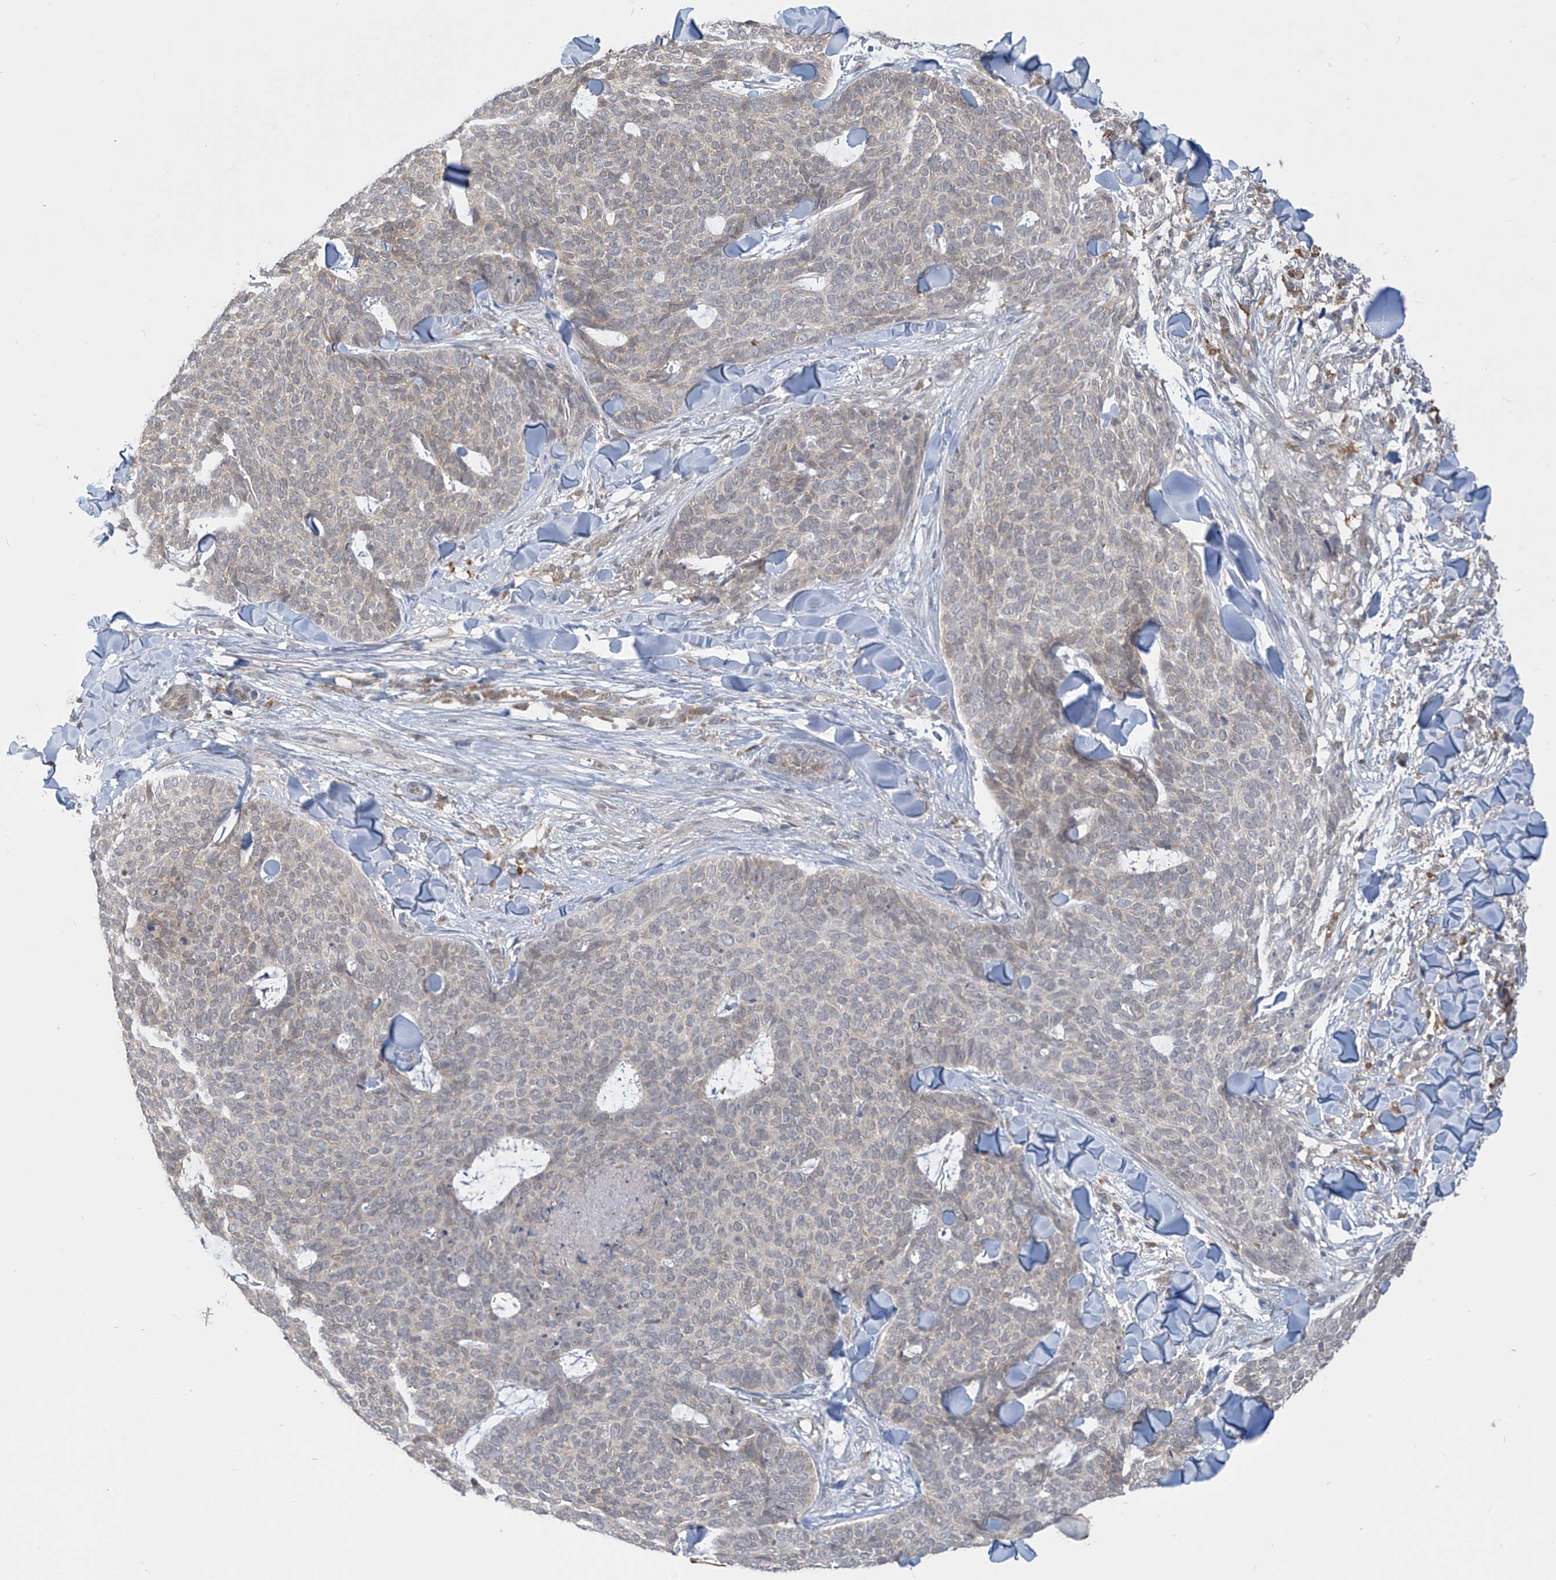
{"staining": {"intensity": "weak", "quantity": "<25%", "location": "cytoplasmic/membranous"}, "tissue": "skin cancer", "cell_type": "Tumor cells", "image_type": "cancer", "snomed": [{"axis": "morphology", "description": "Normal tissue, NOS"}, {"axis": "morphology", "description": "Basal cell carcinoma"}, {"axis": "topography", "description": "Skin"}], "caption": "A photomicrograph of human skin cancer is negative for staining in tumor cells.", "gene": "IDH1", "patient": {"sex": "male", "age": 50}}